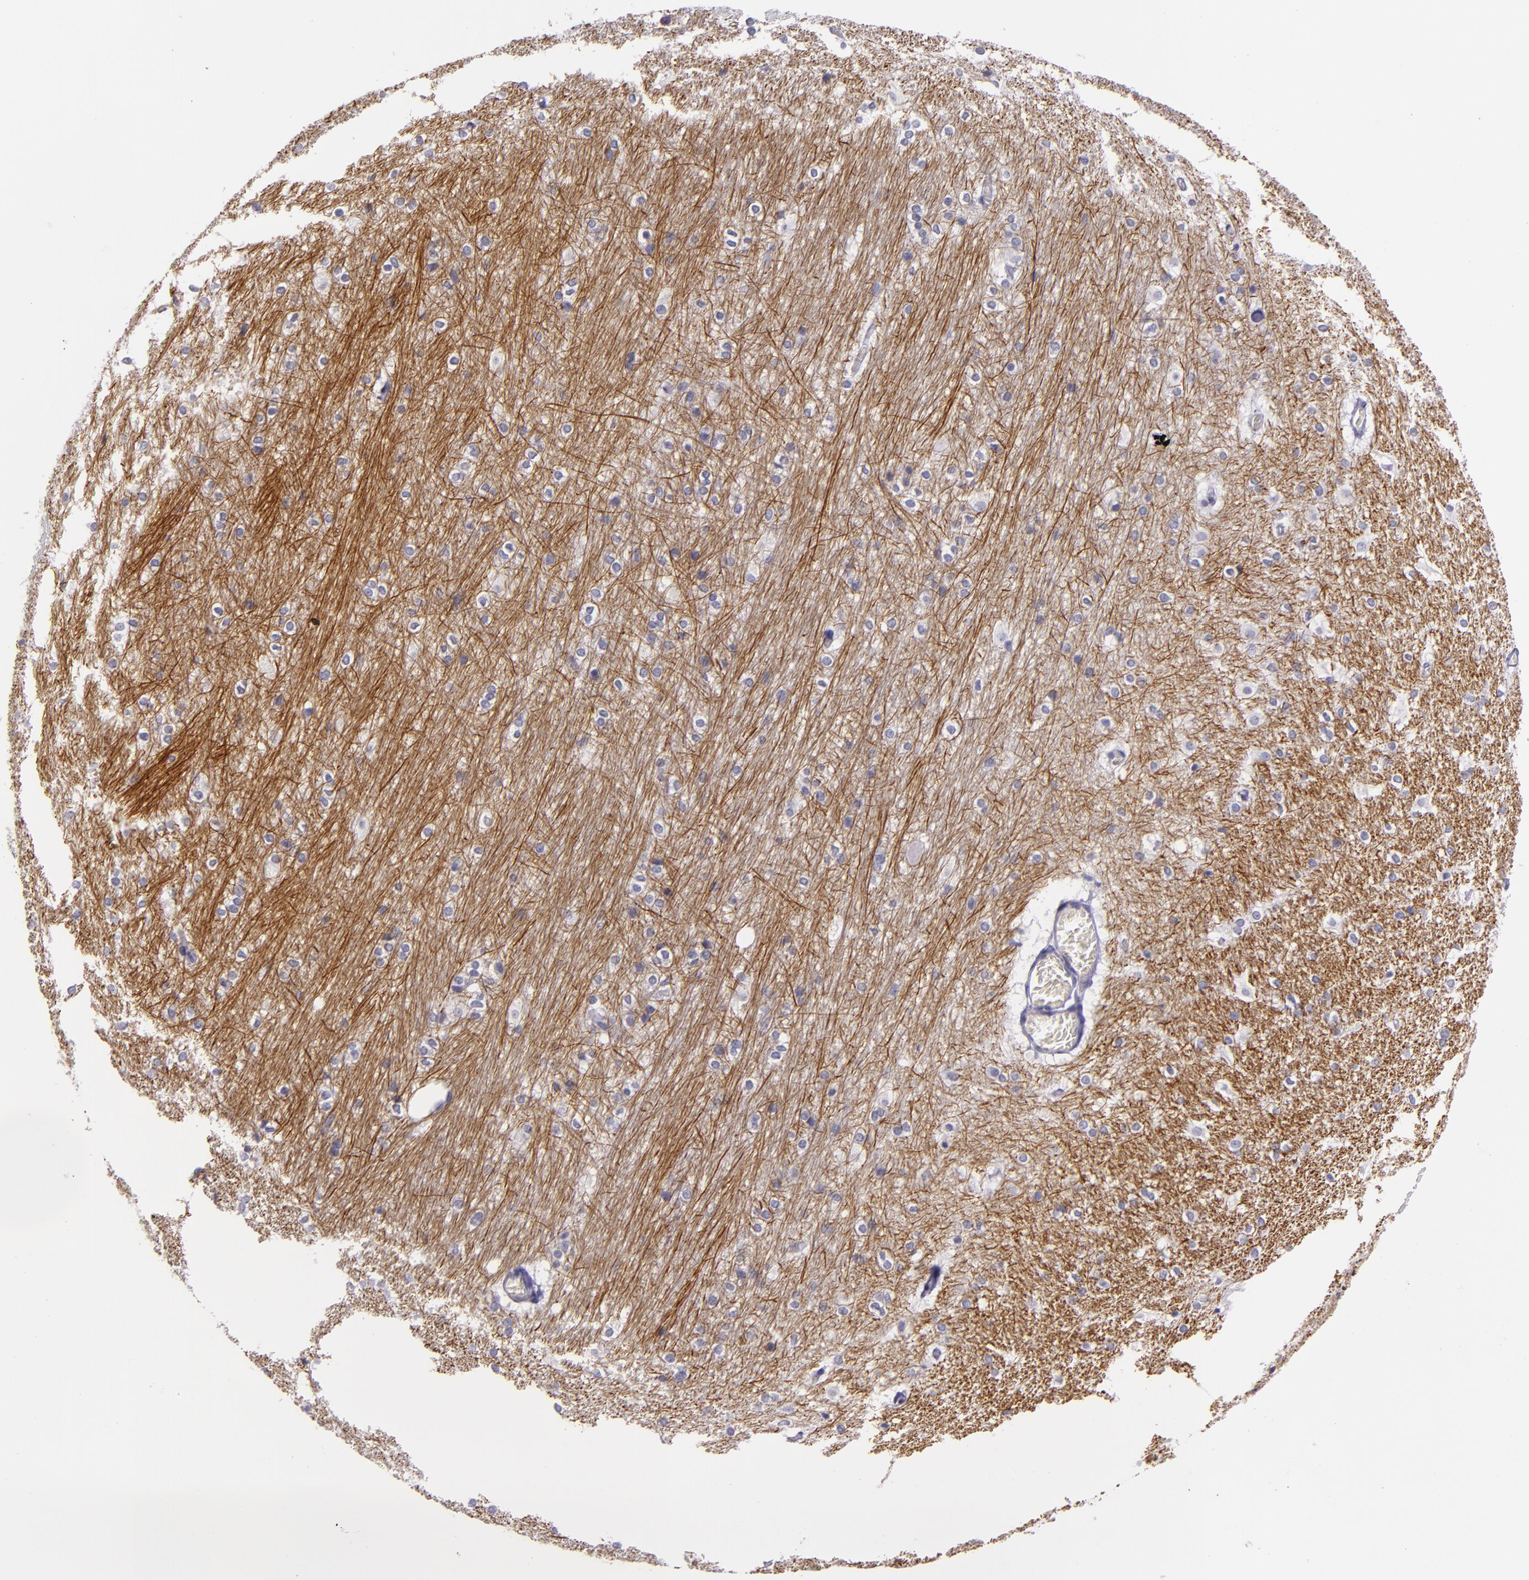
{"staining": {"intensity": "negative", "quantity": "none", "location": "none"}, "tissue": "hippocampus", "cell_type": "Glial cells", "image_type": "normal", "snomed": [{"axis": "morphology", "description": "Normal tissue, NOS"}, {"axis": "topography", "description": "Hippocampus"}], "caption": "DAB immunohistochemical staining of unremarkable hippocampus exhibits no significant staining in glial cells. Brightfield microscopy of immunohistochemistry stained with DAB (brown) and hematoxylin (blue), captured at high magnification.", "gene": "INA", "patient": {"sex": "female", "age": 19}}